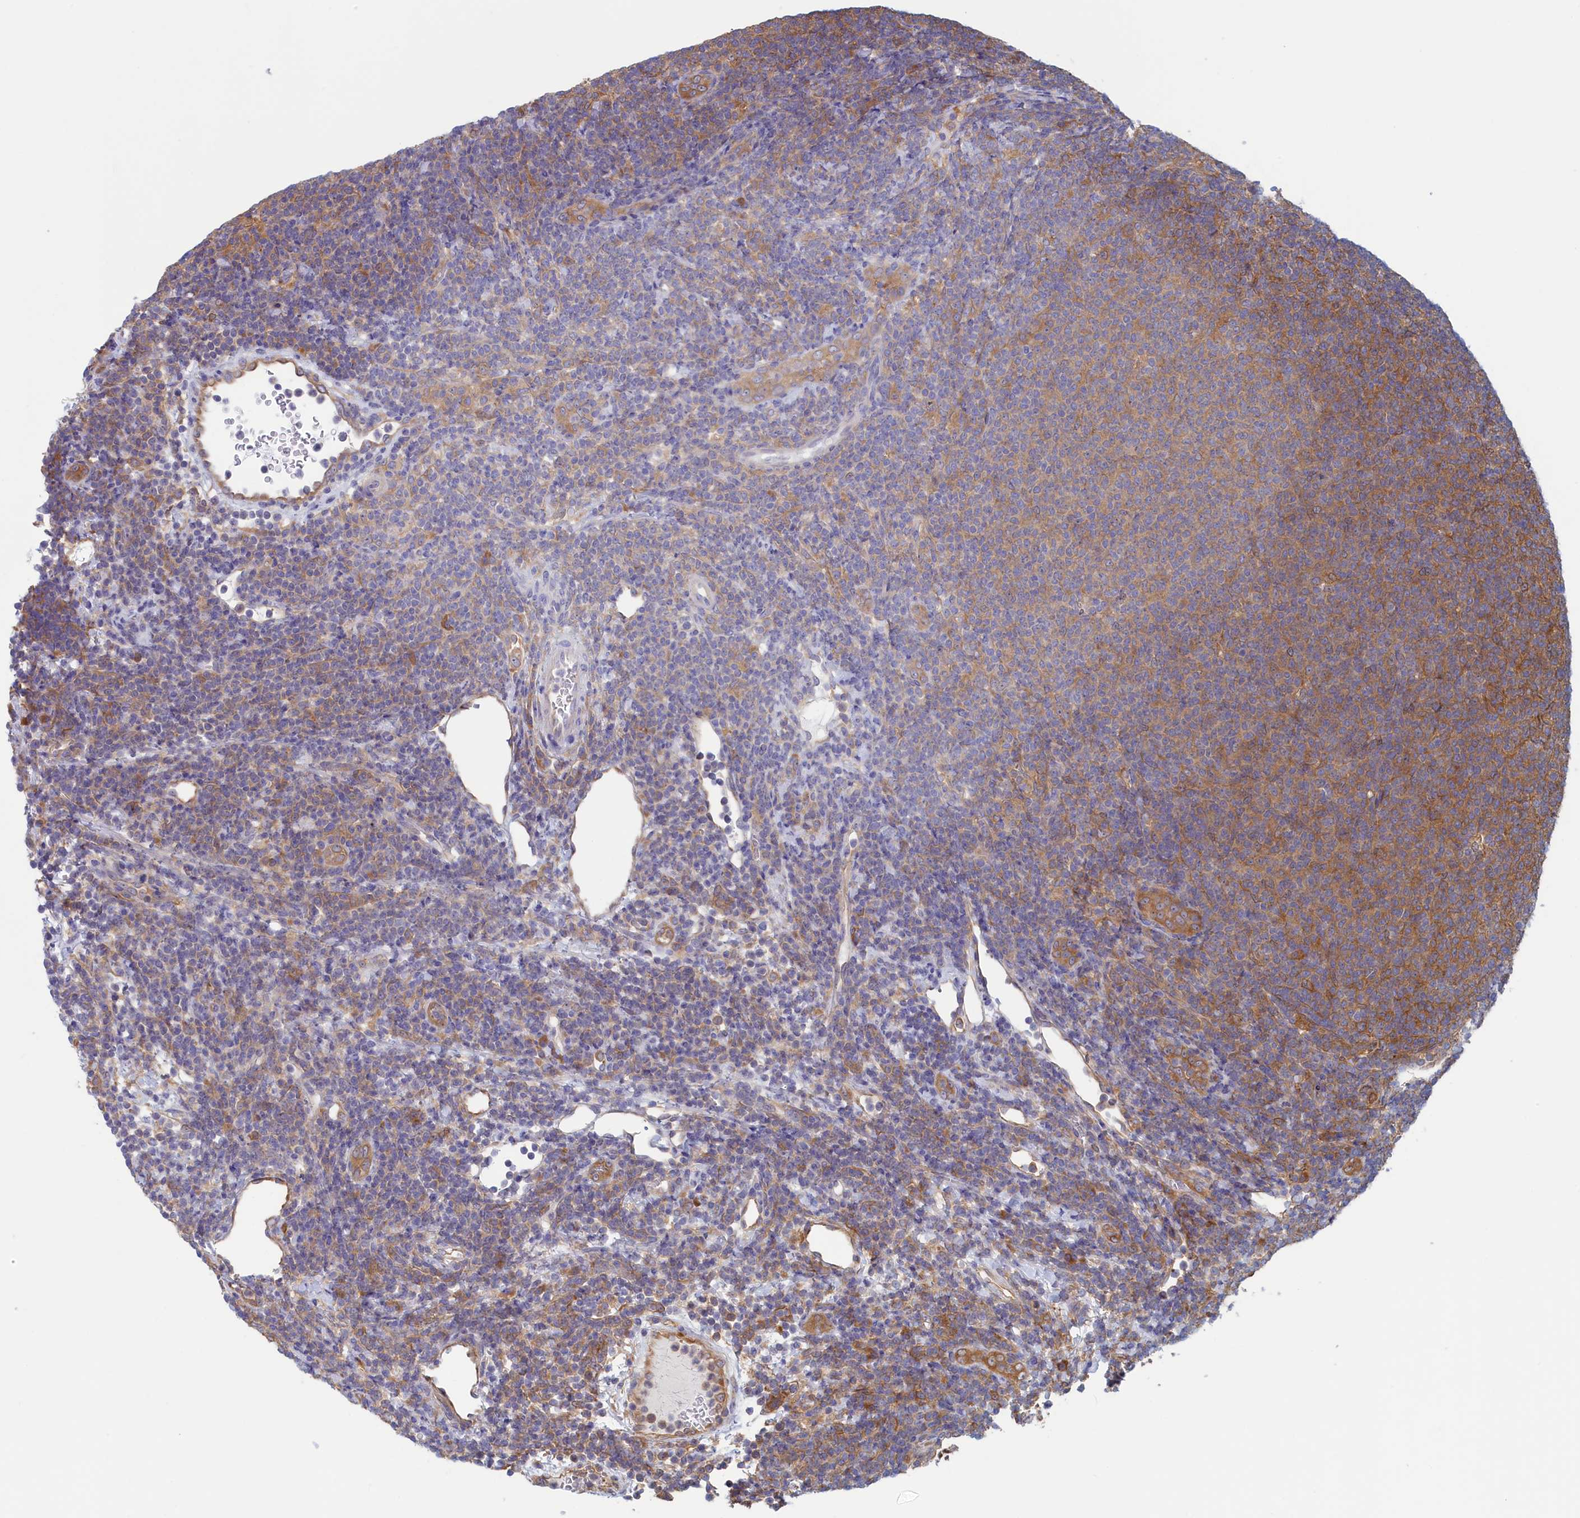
{"staining": {"intensity": "moderate", "quantity": "25%-75%", "location": "cytoplasmic/membranous"}, "tissue": "lymphoma", "cell_type": "Tumor cells", "image_type": "cancer", "snomed": [{"axis": "morphology", "description": "Malignant lymphoma, non-Hodgkin's type, Low grade"}, {"axis": "topography", "description": "Lymph node"}], "caption": "A histopathology image of lymphoma stained for a protein displays moderate cytoplasmic/membranous brown staining in tumor cells.", "gene": "SYNDIG1L", "patient": {"sex": "male", "age": 66}}